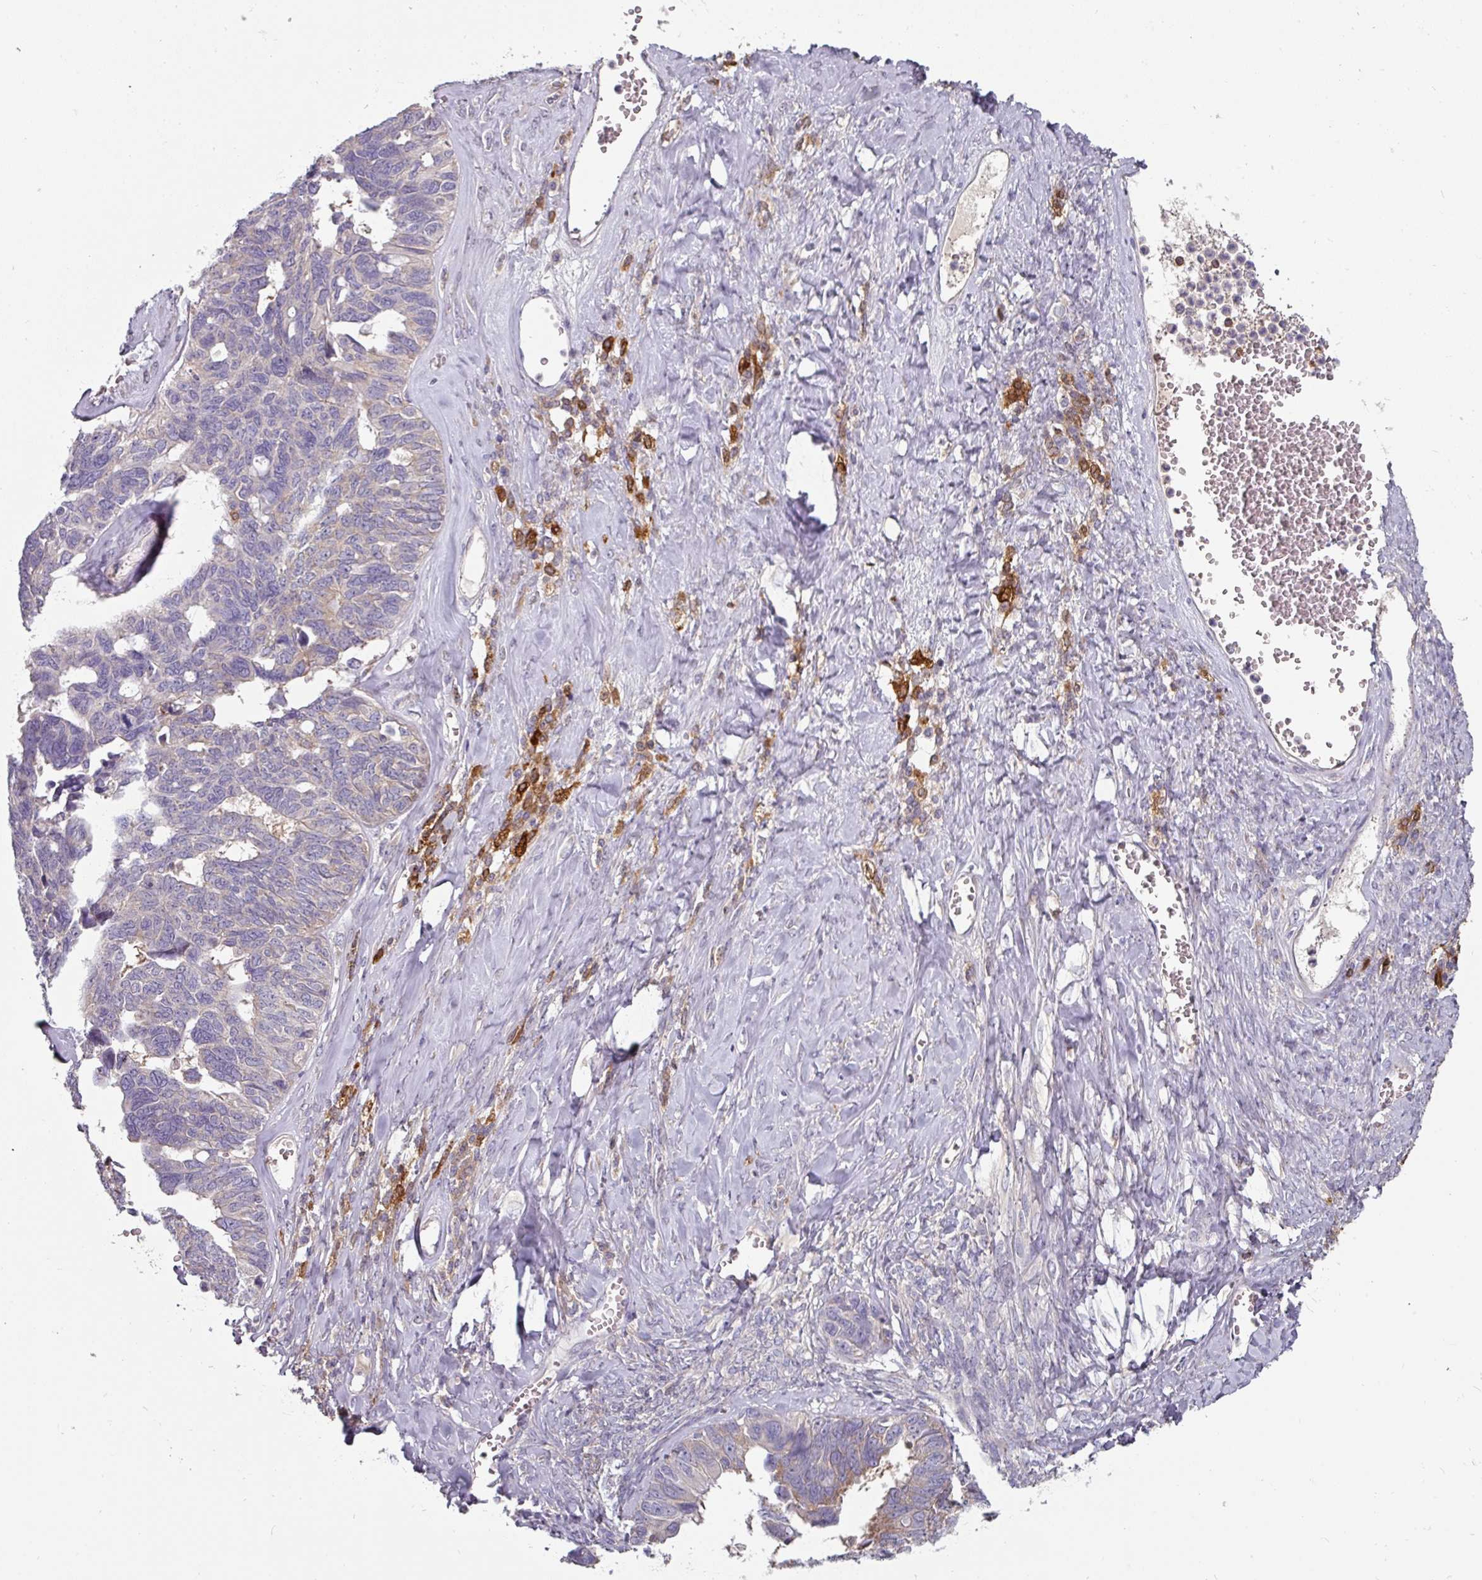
{"staining": {"intensity": "negative", "quantity": "none", "location": "none"}, "tissue": "ovarian cancer", "cell_type": "Tumor cells", "image_type": "cancer", "snomed": [{"axis": "morphology", "description": "Cystadenocarcinoma, serous, NOS"}, {"axis": "topography", "description": "Ovary"}], "caption": "There is no significant expression in tumor cells of serous cystadenocarcinoma (ovarian).", "gene": "CD3G", "patient": {"sex": "female", "age": 79}}